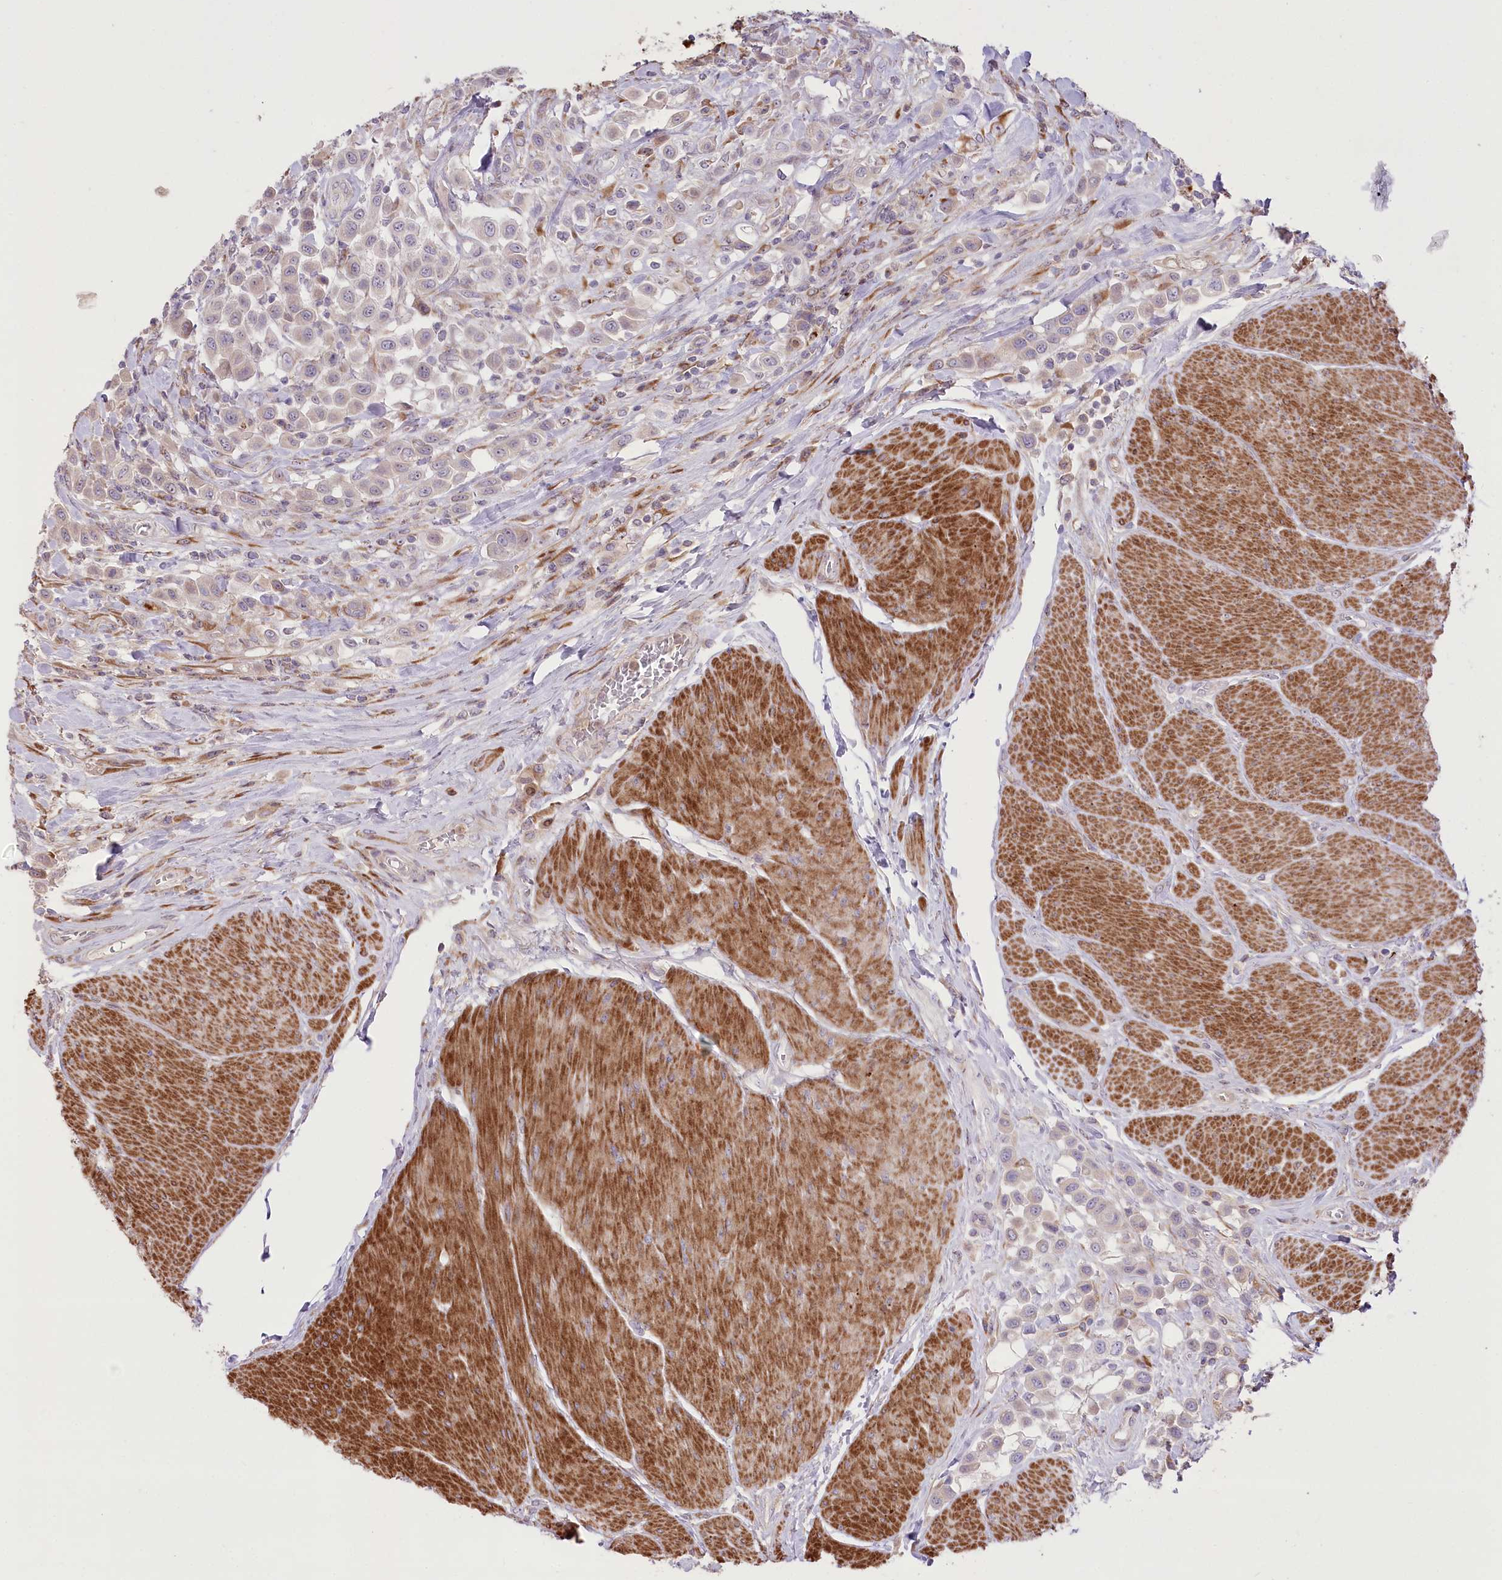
{"staining": {"intensity": "negative", "quantity": "none", "location": "none"}, "tissue": "urothelial cancer", "cell_type": "Tumor cells", "image_type": "cancer", "snomed": [{"axis": "morphology", "description": "Urothelial carcinoma, High grade"}, {"axis": "topography", "description": "Urinary bladder"}], "caption": "This micrograph is of urothelial carcinoma (high-grade) stained with immunohistochemistry (IHC) to label a protein in brown with the nuclei are counter-stained blue. There is no expression in tumor cells.", "gene": "RNF24", "patient": {"sex": "male", "age": 50}}